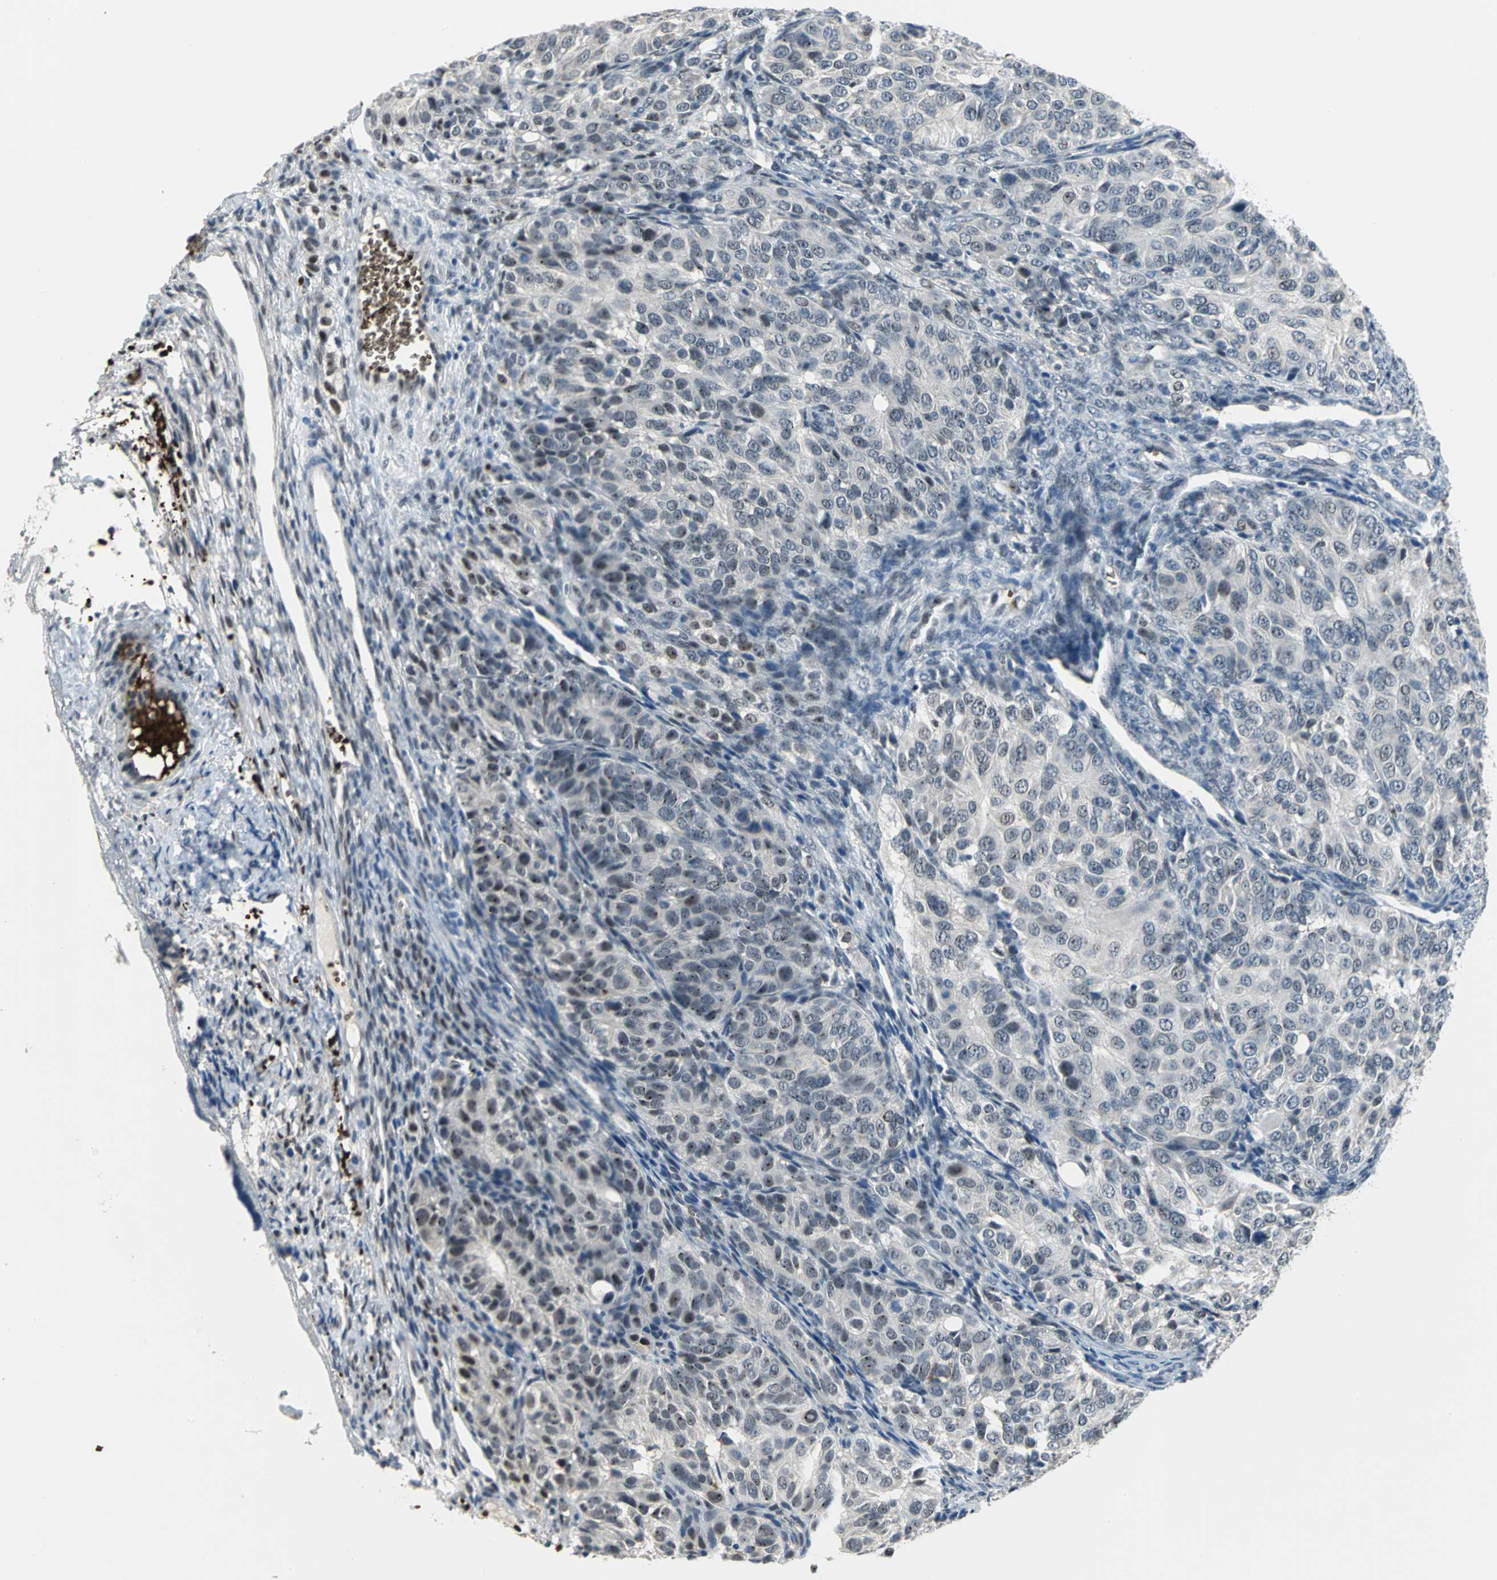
{"staining": {"intensity": "weak", "quantity": "25%-75%", "location": "nuclear"}, "tissue": "ovarian cancer", "cell_type": "Tumor cells", "image_type": "cancer", "snomed": [{"axis": "morphology", "description": "Carcinoma, endometroid"}, {"axis": "topography", "description": "Ovary"}], "caption": "Immunohistochemical staining of human ovarian endometroid carcinoma demonstrates low levels of weak nuclear positivity in approximately 25%-75% of tumor cells. (DAB (3,3'-diaminobenzidine) = brown stain, brightfield microscopy at high magnification).", "gene": "GLI3", "patient": {"sex": "female", "age": 51}}